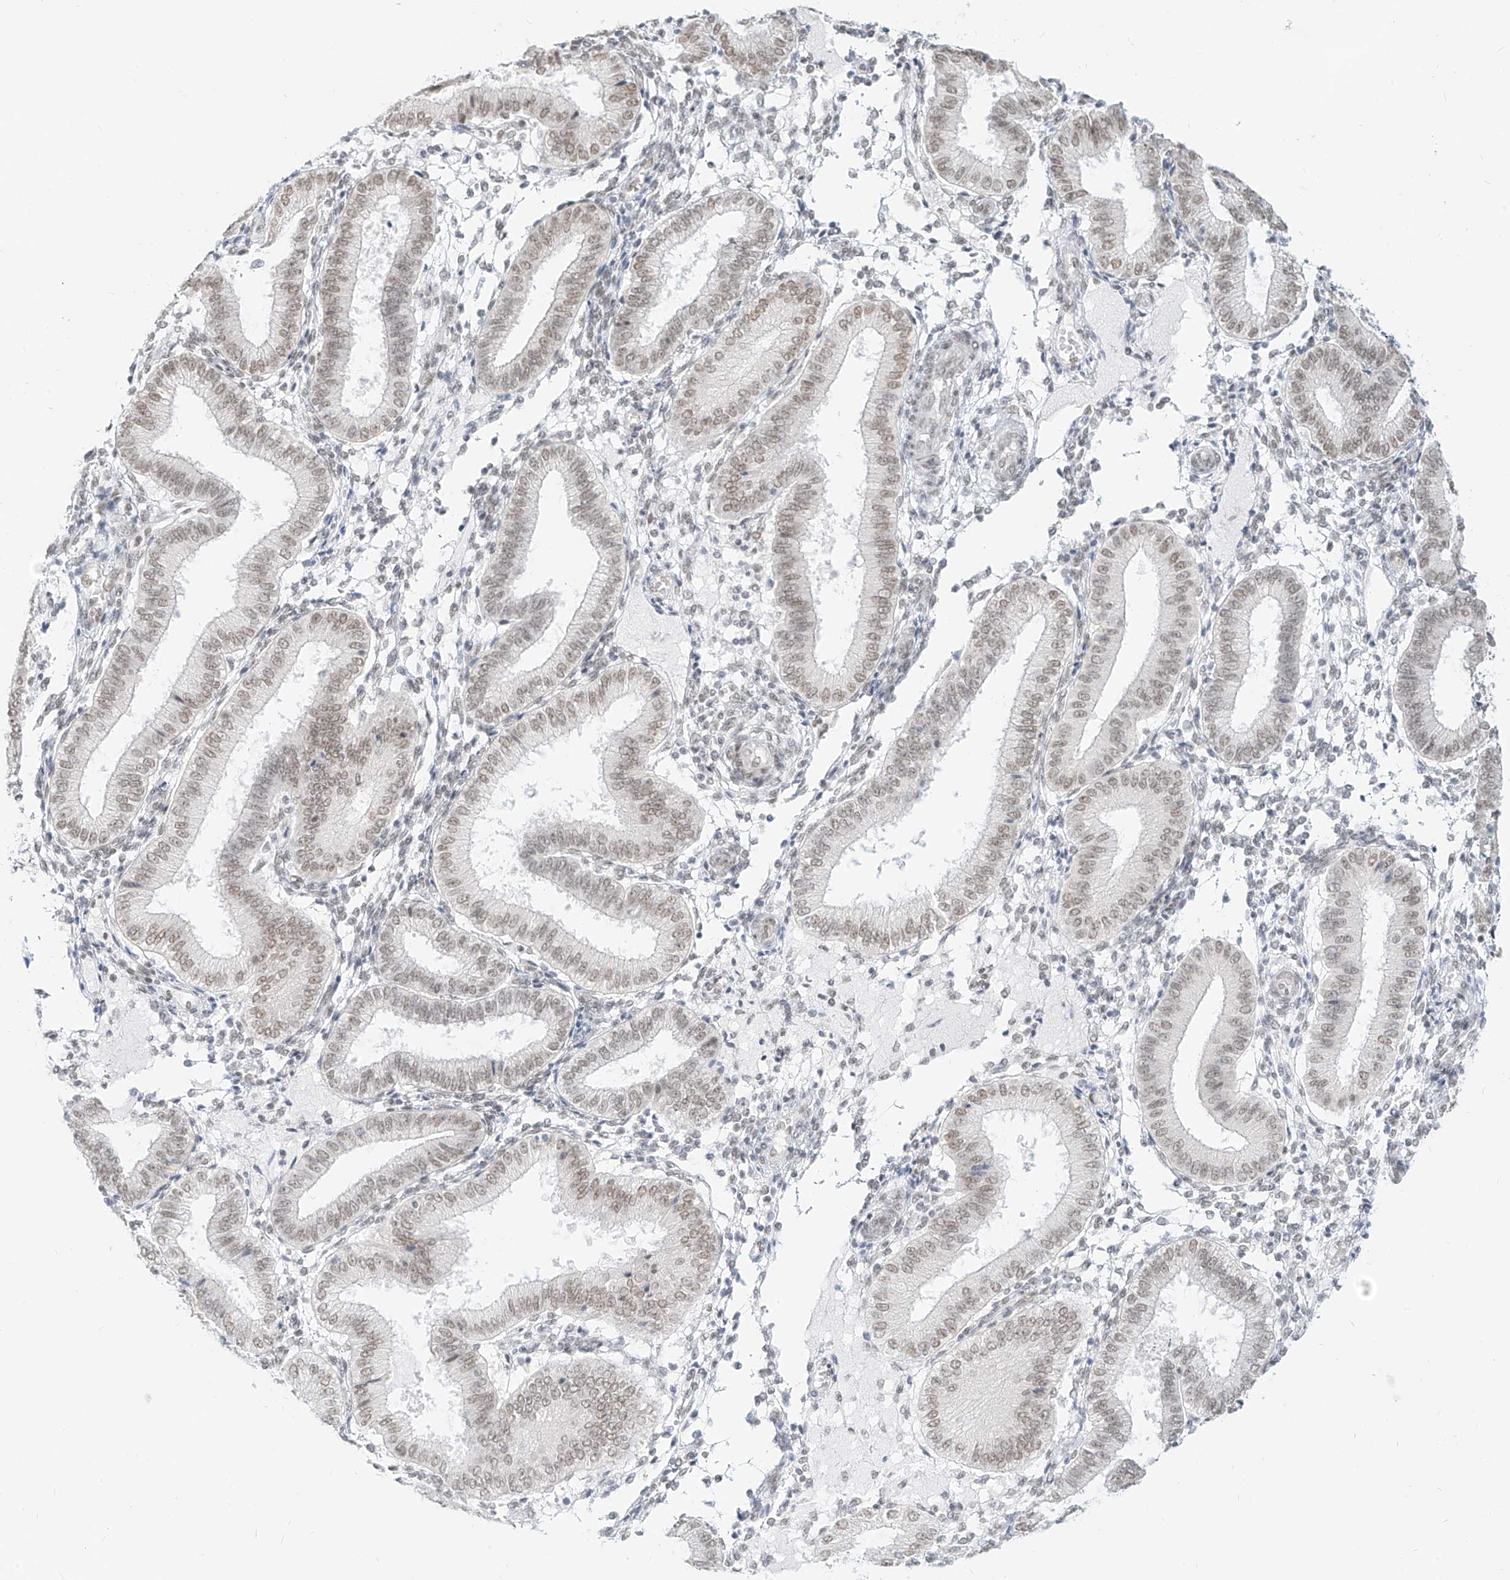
{"staining": {"intensity": "negative", "quantity": "none", "location": "none"}, "tissue": "endometrium", "cell_type": "Cells in endometrial stroma", "image_type": "normal", "snomed": [{"axis": "morphology", "description": "Normal tissue, NOS"}, {"axis": "topography", "description": "Endometrium"}], "caption": "Human endometrium stained for a protein using immunohistochemistry (IHC) reveals no expression in cells in endometrial stroma.", "gene": "SUPT5H", "patient": {"sex": "female", "age": 39}}